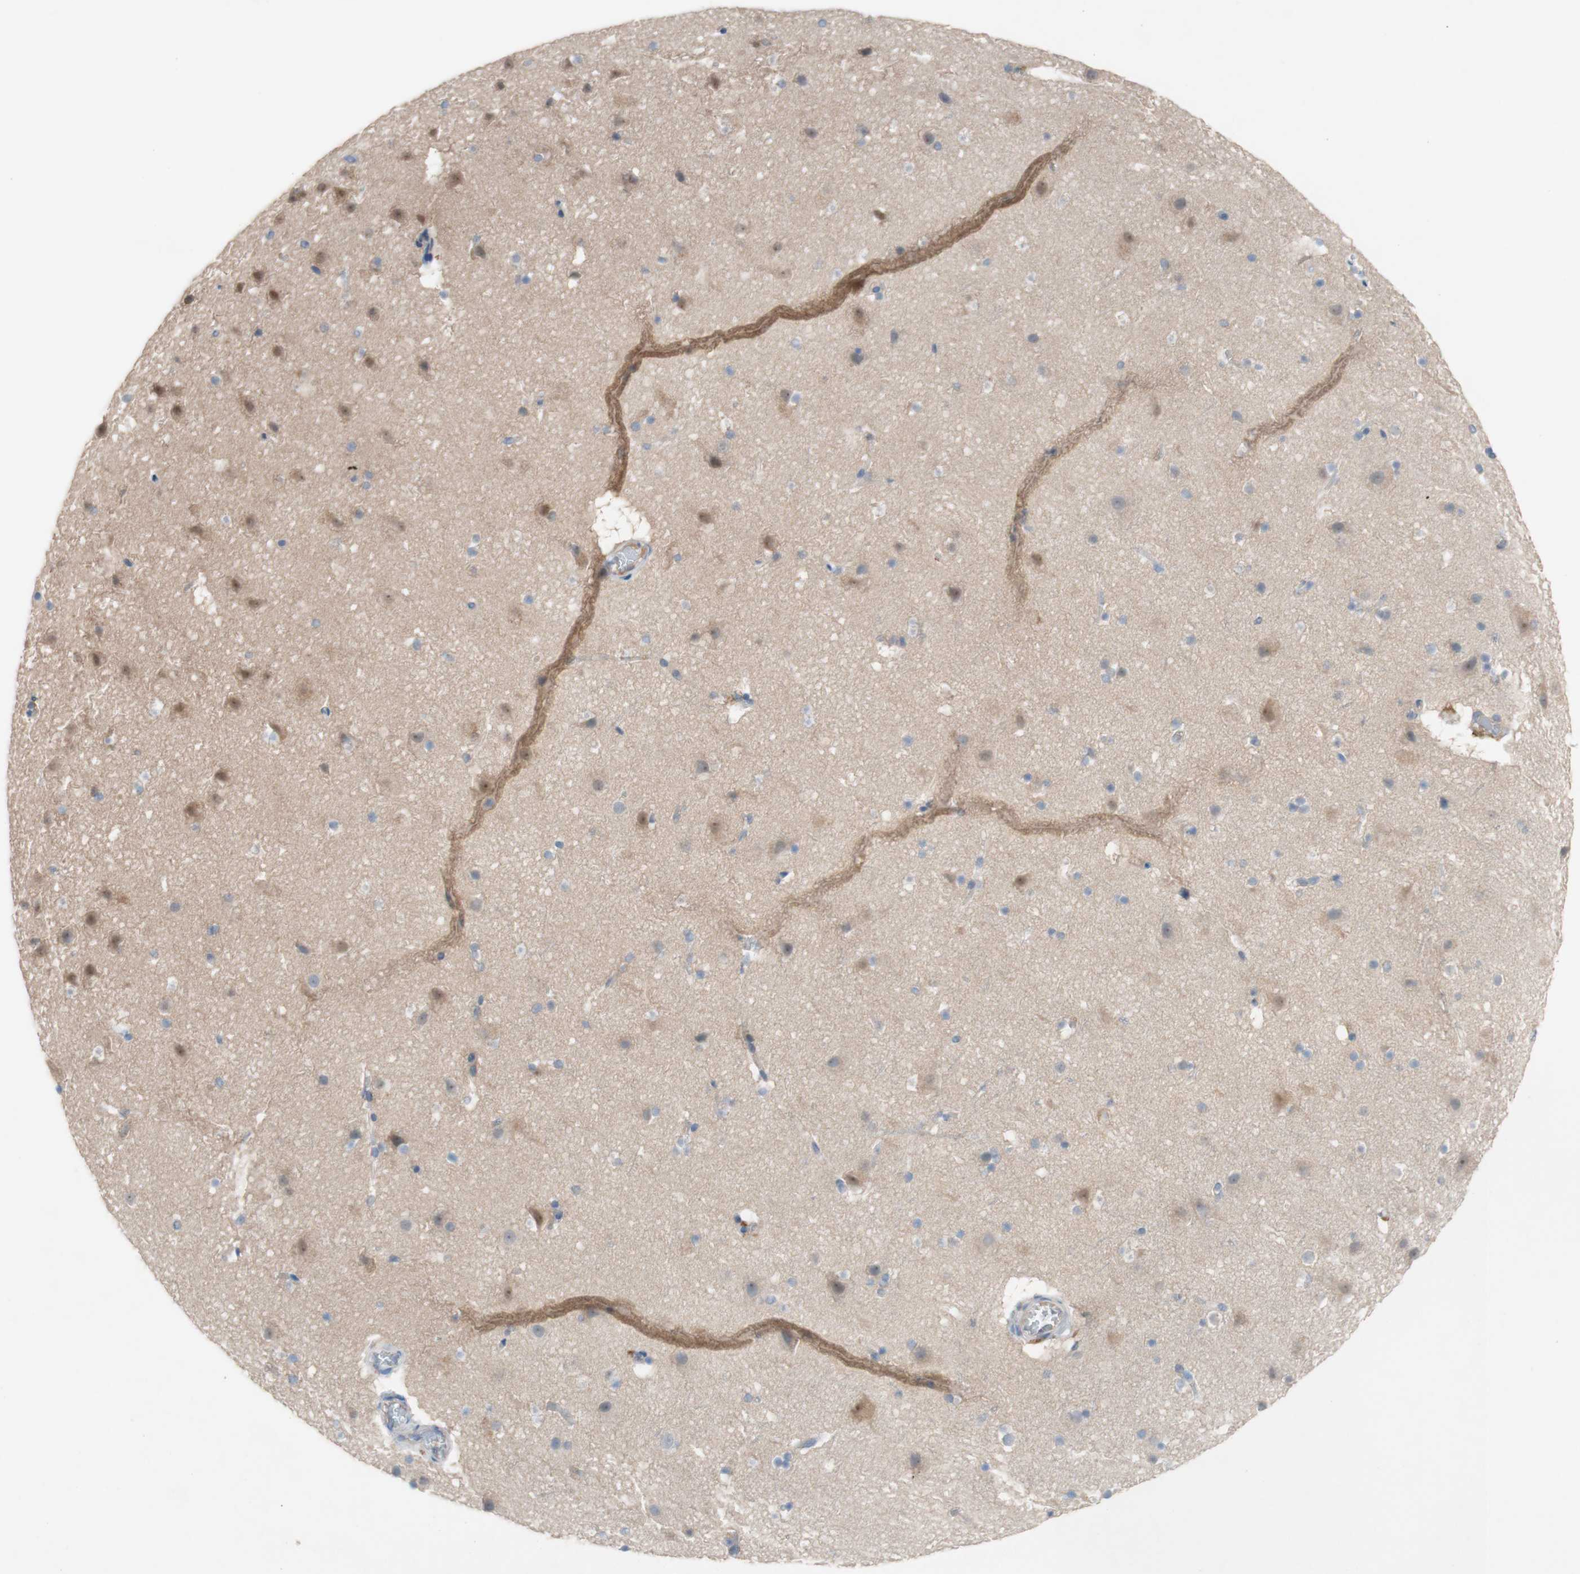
{"staining": {"intensity": "negative", "quantity": "none", "location": "none"}, "tissue": "cerebral cortex", "cell_type": "Endothelial cells", "image_type": "normal", "snomed": [{"axis": "morphology", "description": "Normal tissue, NOS"}, {"axis": "topography", "description": "Cerebral cortex"}], "caption": "Immunohistochemistry (IHC) micrograph of benign cerebral cortex: human cerebral cortex stained with DAB demonstrates no significant protein staining in endothelial cells. (Stains: DAB (3,3'-diaminobenzidine) immunohistochemistry (IHC) with hematoxylin counter stain, Microscopy: brightfield microscopy at high magnification).", "gene": "PEX2", "patient": {"sex": "male", "age": 45}}